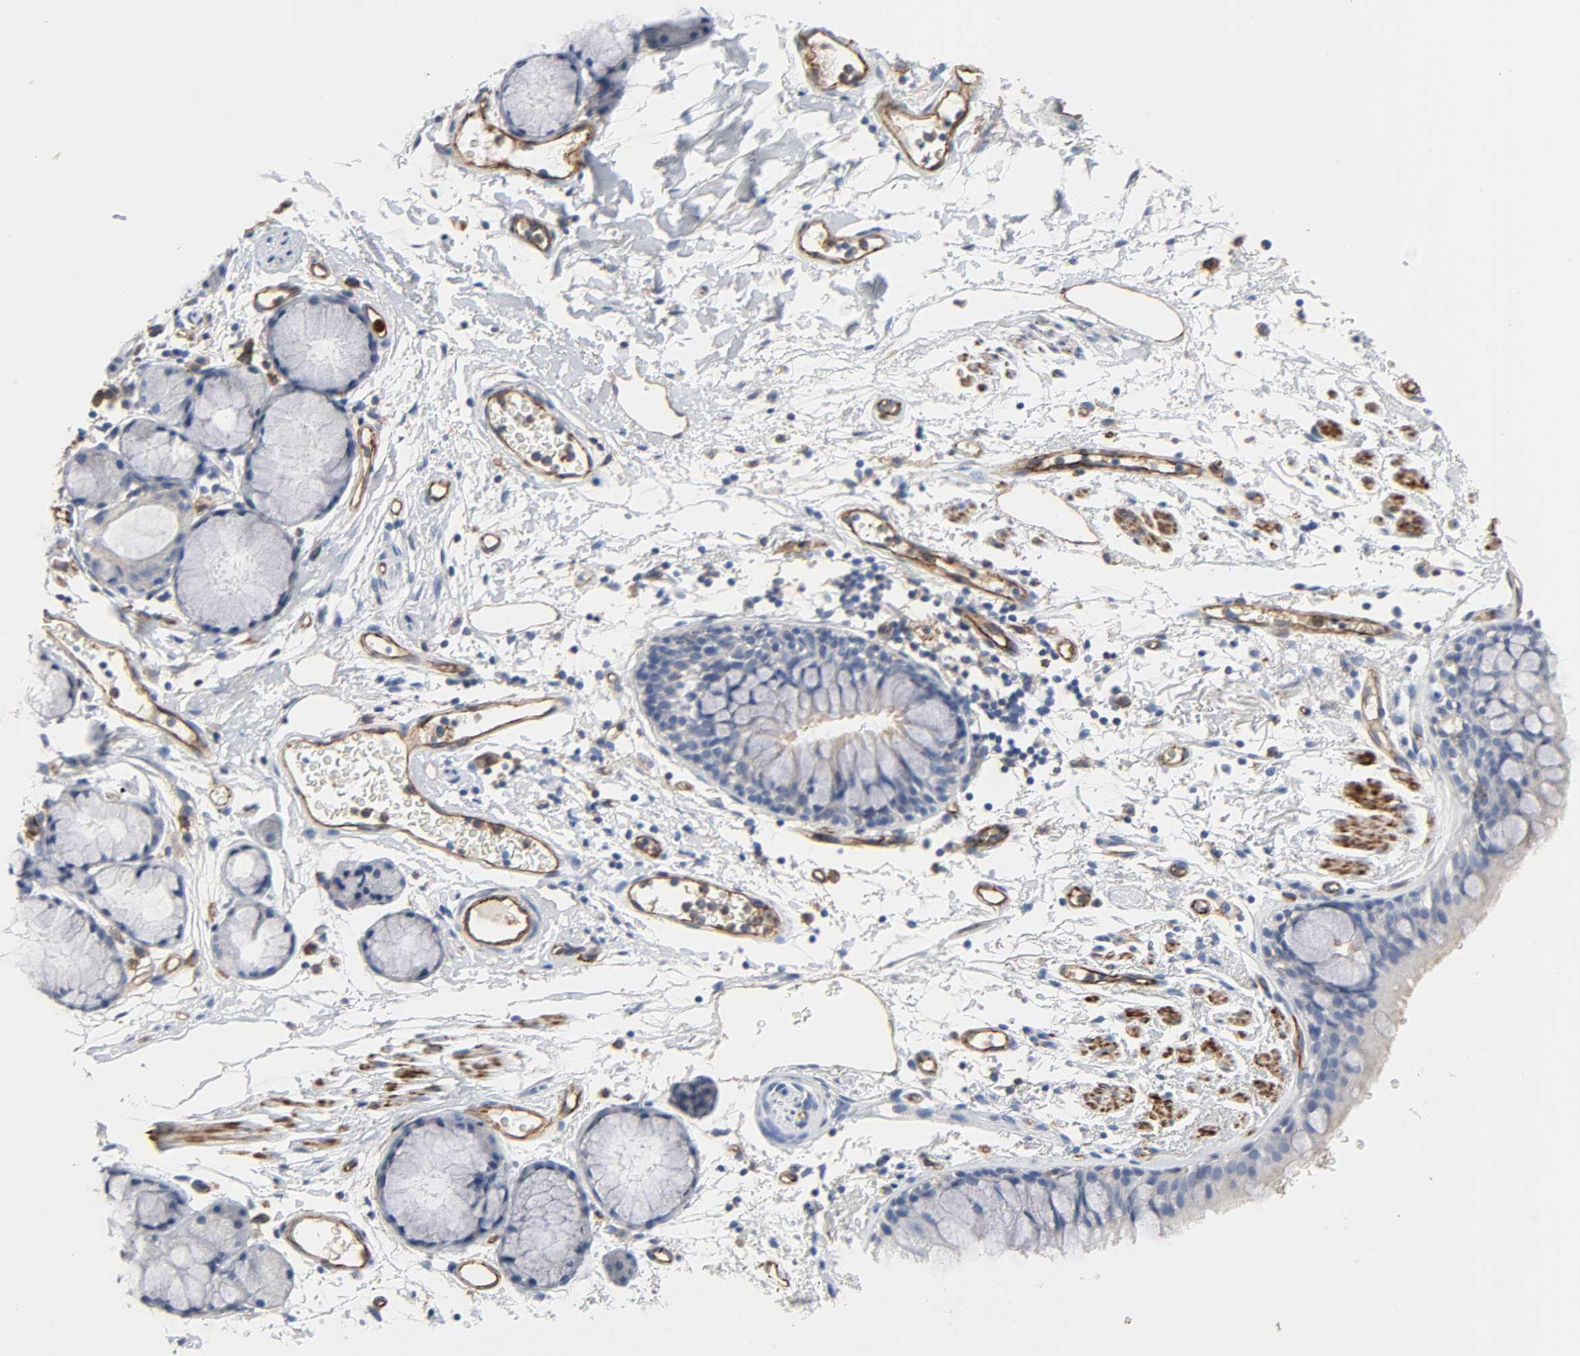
{"staining": {"intensity": "weak", "quantity": "<25%", "location": "cytoplasmic/membranous"}, "tissue": "bronchus", "cell_type": "Respiratory epithelial cells", "image_type": "normal", "snomed": [{"axis": "morphology", "description": "Normal tissue, NOS"}, {"axis": "topography", "description": "Bronchus"}], "caption": "Respiratory epithelial cells are negative for protein expression in normal human bronchus. The staining was performed using DAB (3,3'-diaminobenzidine) to visualize the protein expression in brown, while the nuclei were stained in blue with hematoxylin (Magnification: 20x).", "gene": "PECAM1", "patient": {"sex": "female", "age": 73}}